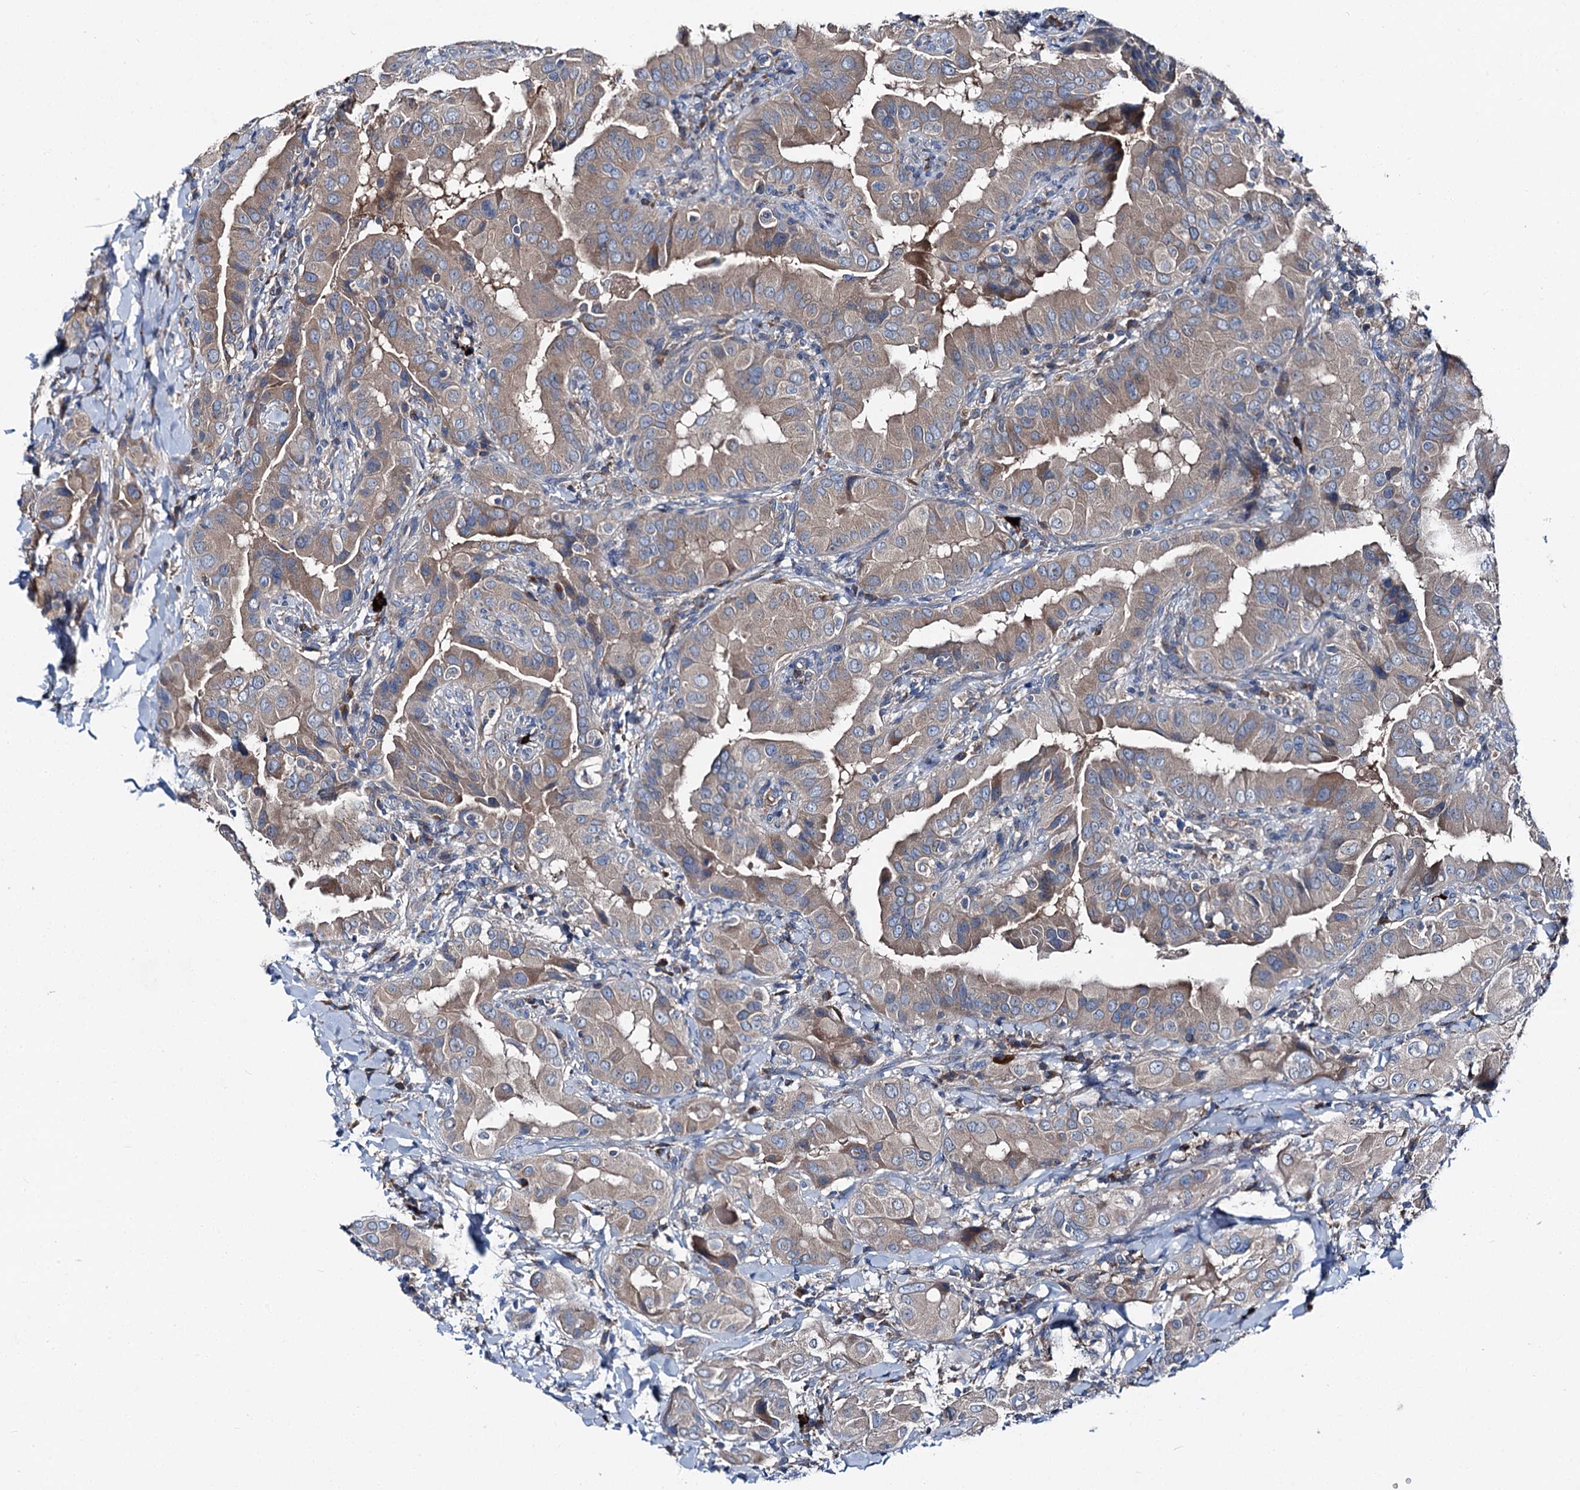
{"staining": {"intensity": "moderate", "quantity": "25%-75%", "location": "cytoplasmic/membranous"}, "tissue": "thyroid cancer", "cell_type": "Tumor cells", "image_type": "cancer", "snomed": [{"axis": "morphology", "description": "Papillary adenocarcinoma, NOS"}, {"axis": "topography", "description": "Thyroid gland"}], "caption": "Immunohistochemistry (IHC) of human thyroid papillary adenocarcinoma demonstrates medium levels of moderate cytoplasmic/membranous staining in approximately 25%-75% of tumor cells.", "gene": "SLC22A25", "patient": {"sex": "male", "age": 33}}